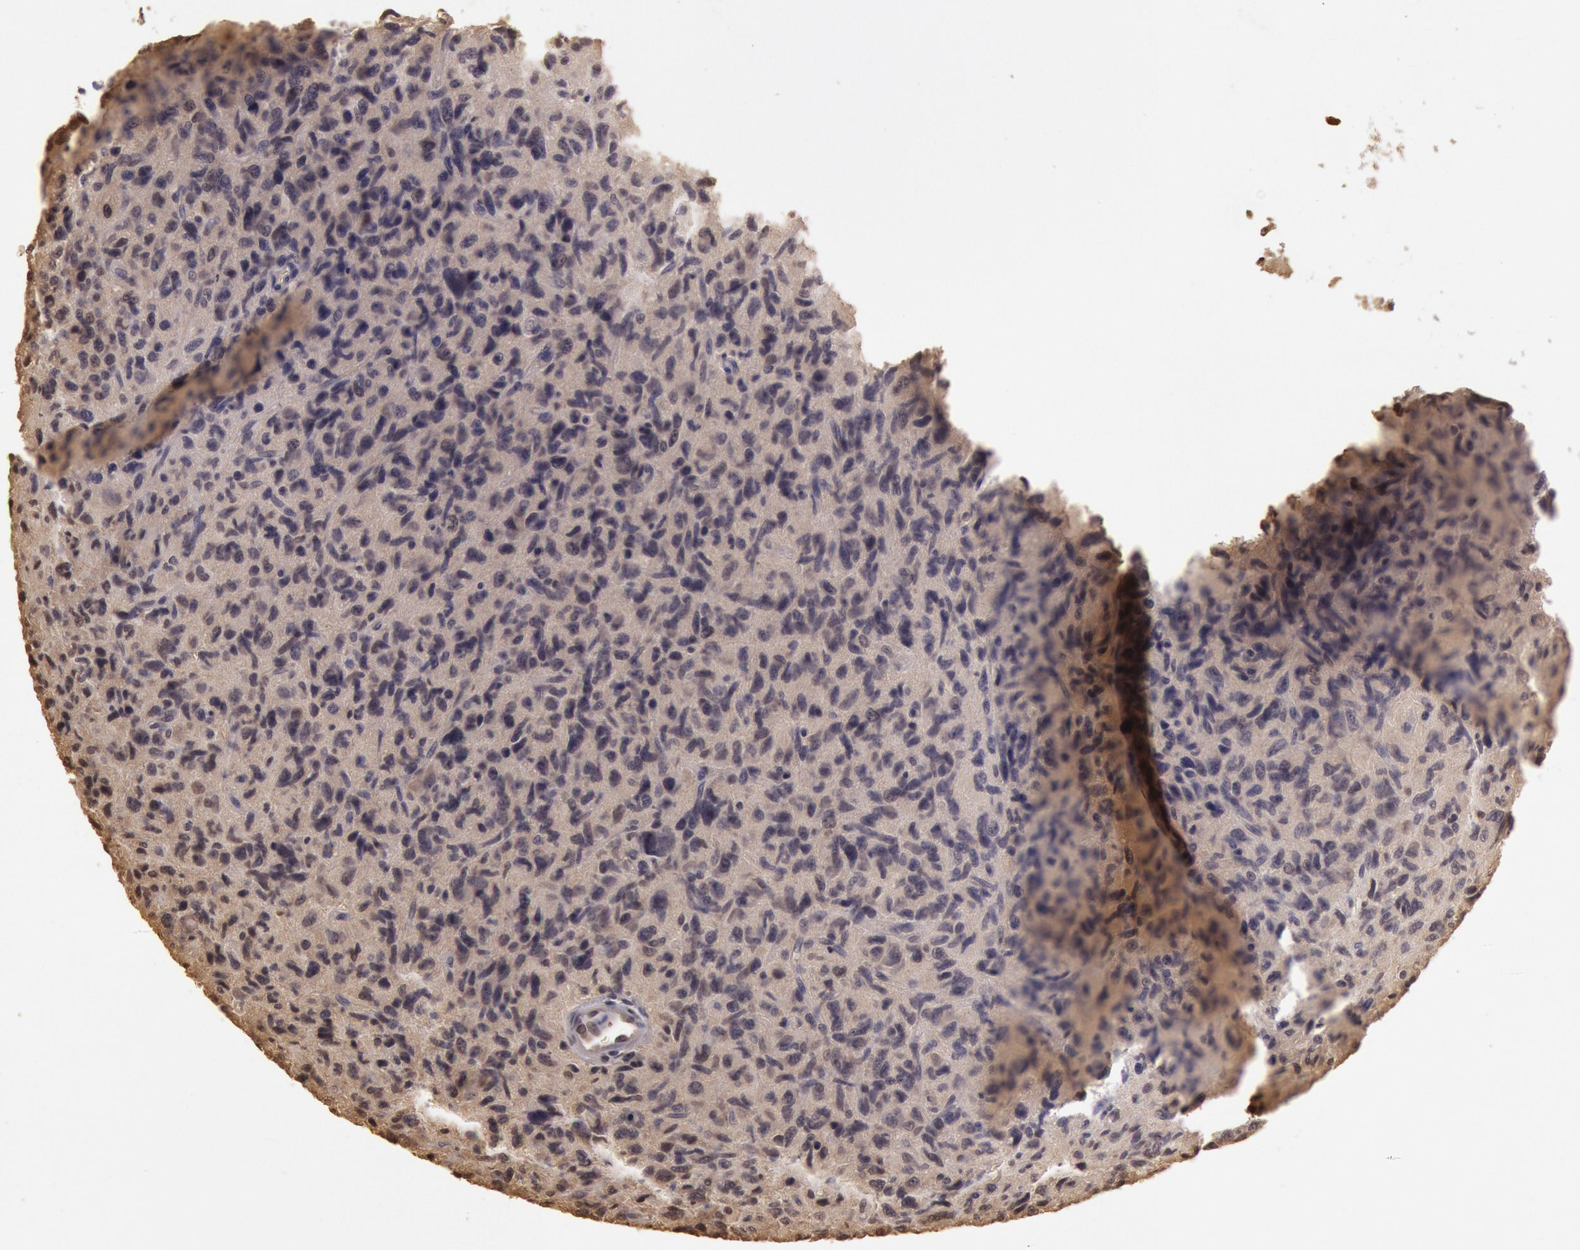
{"staining": {"intensity": "weak", "quantity": "<25%", "location": "nuclear"}, "tissue": "glioma", "cell_type": "Tumor cells", "image_type": "cancer", "snomed": [{"axis": "morphology", "description": "Glioma, malignant, High grade"}, {"axis": "topography", "description": "Brain"}], "caption": "There is no significant expression in tumor cells of high-grade glioma (malignant).", "gene": "SOD1", "patient": {"sex": "female", "age": 60}}